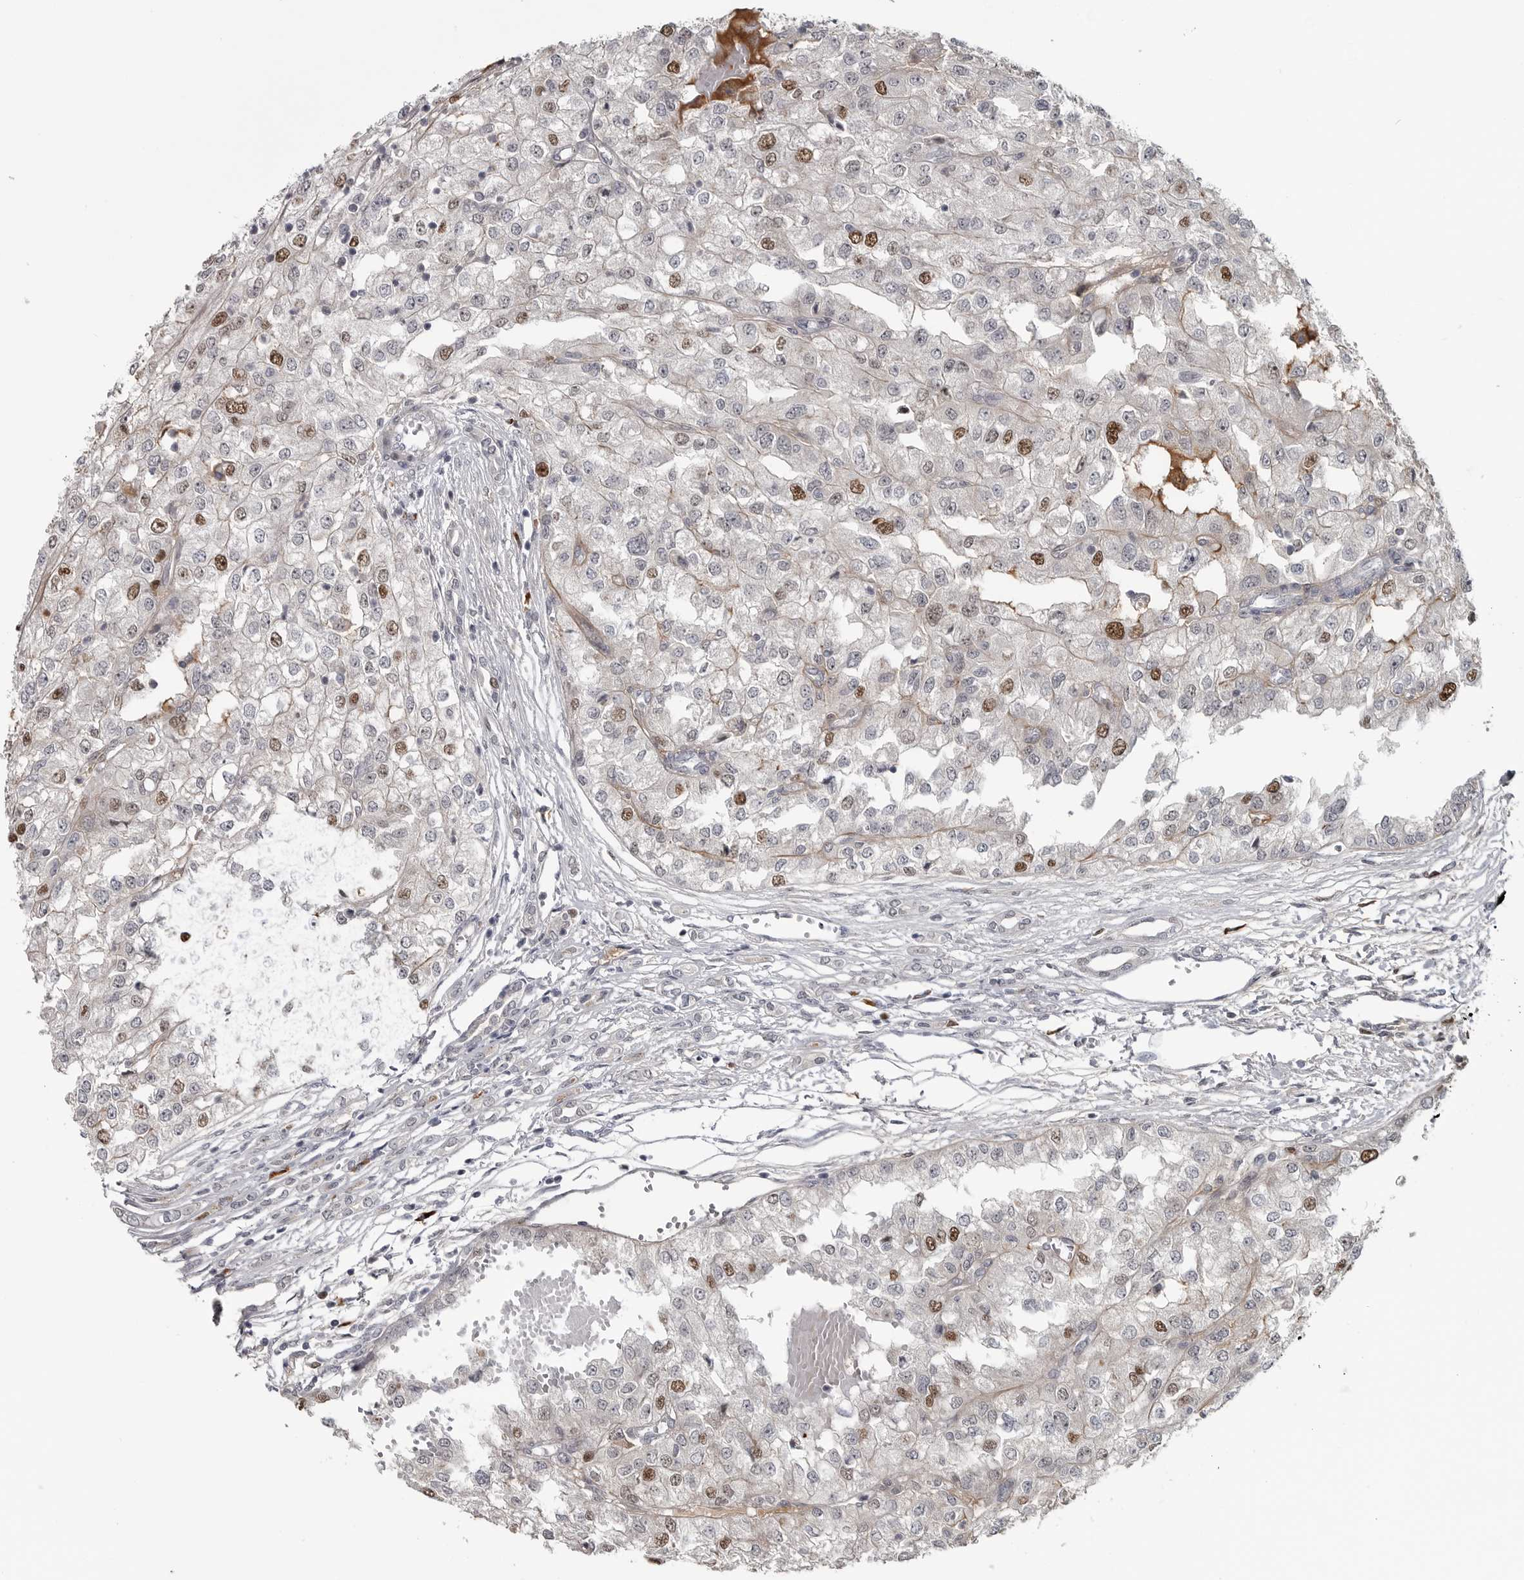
{"staining": {"intensity": "moderate", "quantity": "<25%", "location": "nuclear"}, "tissue": "renal cancer", "cell_type": "Tumor cells", "image_type": "cancer", "snomed": [{"axis": "morphology", "description": "Adenocarcinoma, NOS"}, {"axis": "topography", "description": "Kidney"}], "caption": "IHC image of human adenocarcinoma (renal) stained for a protein (brown), which shows low levels of moderate nuclear expression in about <25% of tumor cells.", "gene": "ZNF277", "patient": {"sex": "female", "age": 54}}